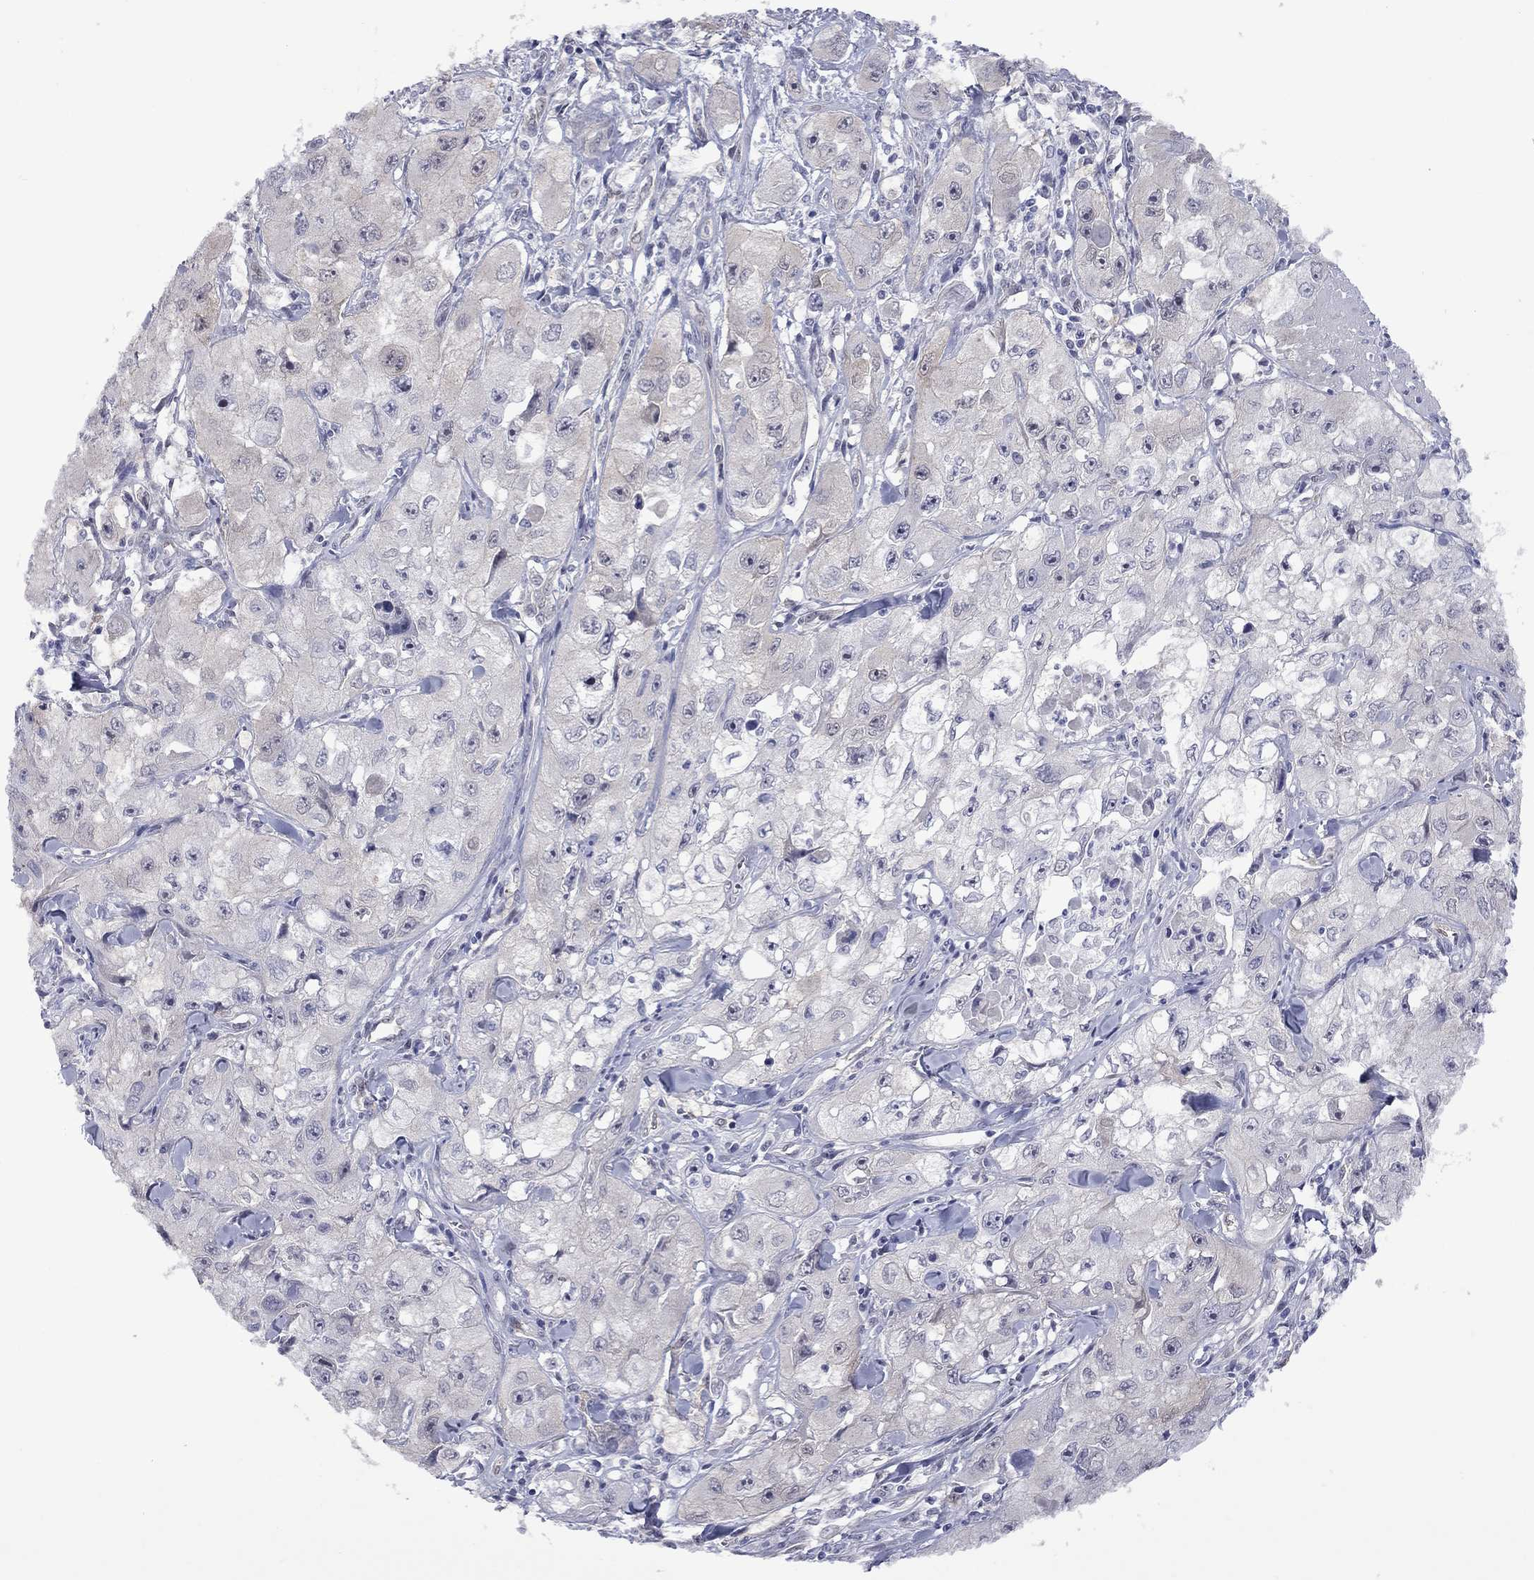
{"staining": {"intensity": "weak", "quantity": "<25%", "location": "cytoplasmic/membranous"}, "tissue": "skin cancer", "cell_type": "Tumor cells", "image_type": "cancer", "snomed": [{"axis": "morphology", "description": "Squamous cell carcinoma, NOS"}, {"axis": "topography", "description": "Skin"}, {"axis": "topography", "description": "Subcutis"}], "caption": "Immunohistochemistry (IHC) histopathology image of human squamous cell carcinoma (skin) stained for a protein (brown), which demonstrates no expression in tumor cells. (Immunohistochemistry (IHC), brightfield microscopy, high magnification).", "gene": "CTNNBIP1", "patient": {"sex": "male", "age": 73}}